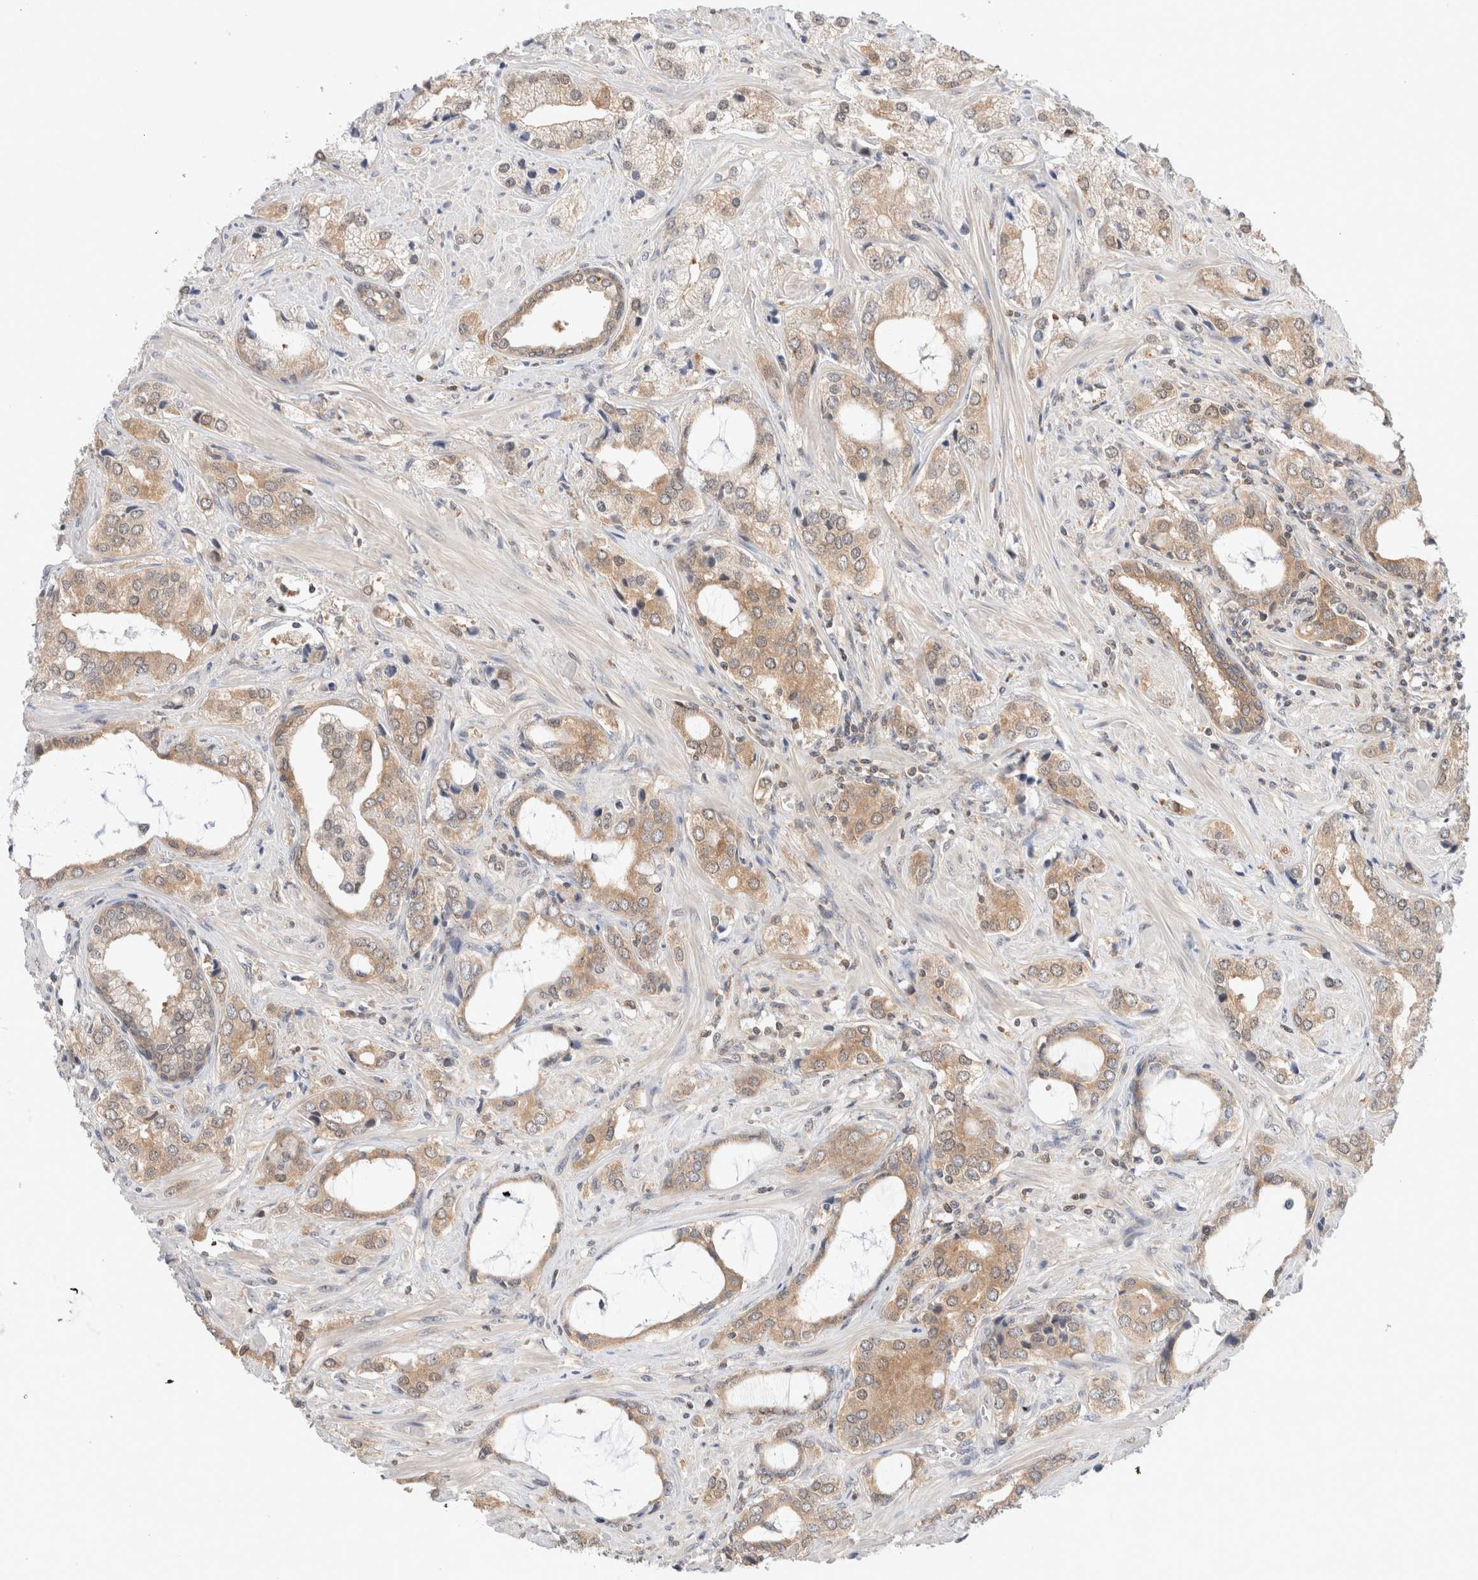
{"staining": {"intensity": "moderate", "quantity": ">75%", "location": "cytoplasmic/membranous"}, "tissue": "prostate cancer", "cell_type": "Tumor cells", "image_type": "cancer", "snomed": [{"axis": "morphology", "description": "Adenocarcinoma, High grade"}, {"axis": "topography", "description": "Prostate"}], "caption": "Tumor cells demonstrate moderate cytoplasmic/membranous expression in approximately >75% of cells in prostate cancer (high-grade adenocarcinoma).", "gene": "C17orf97", "patient": {"sex": "male", "age": 66}}